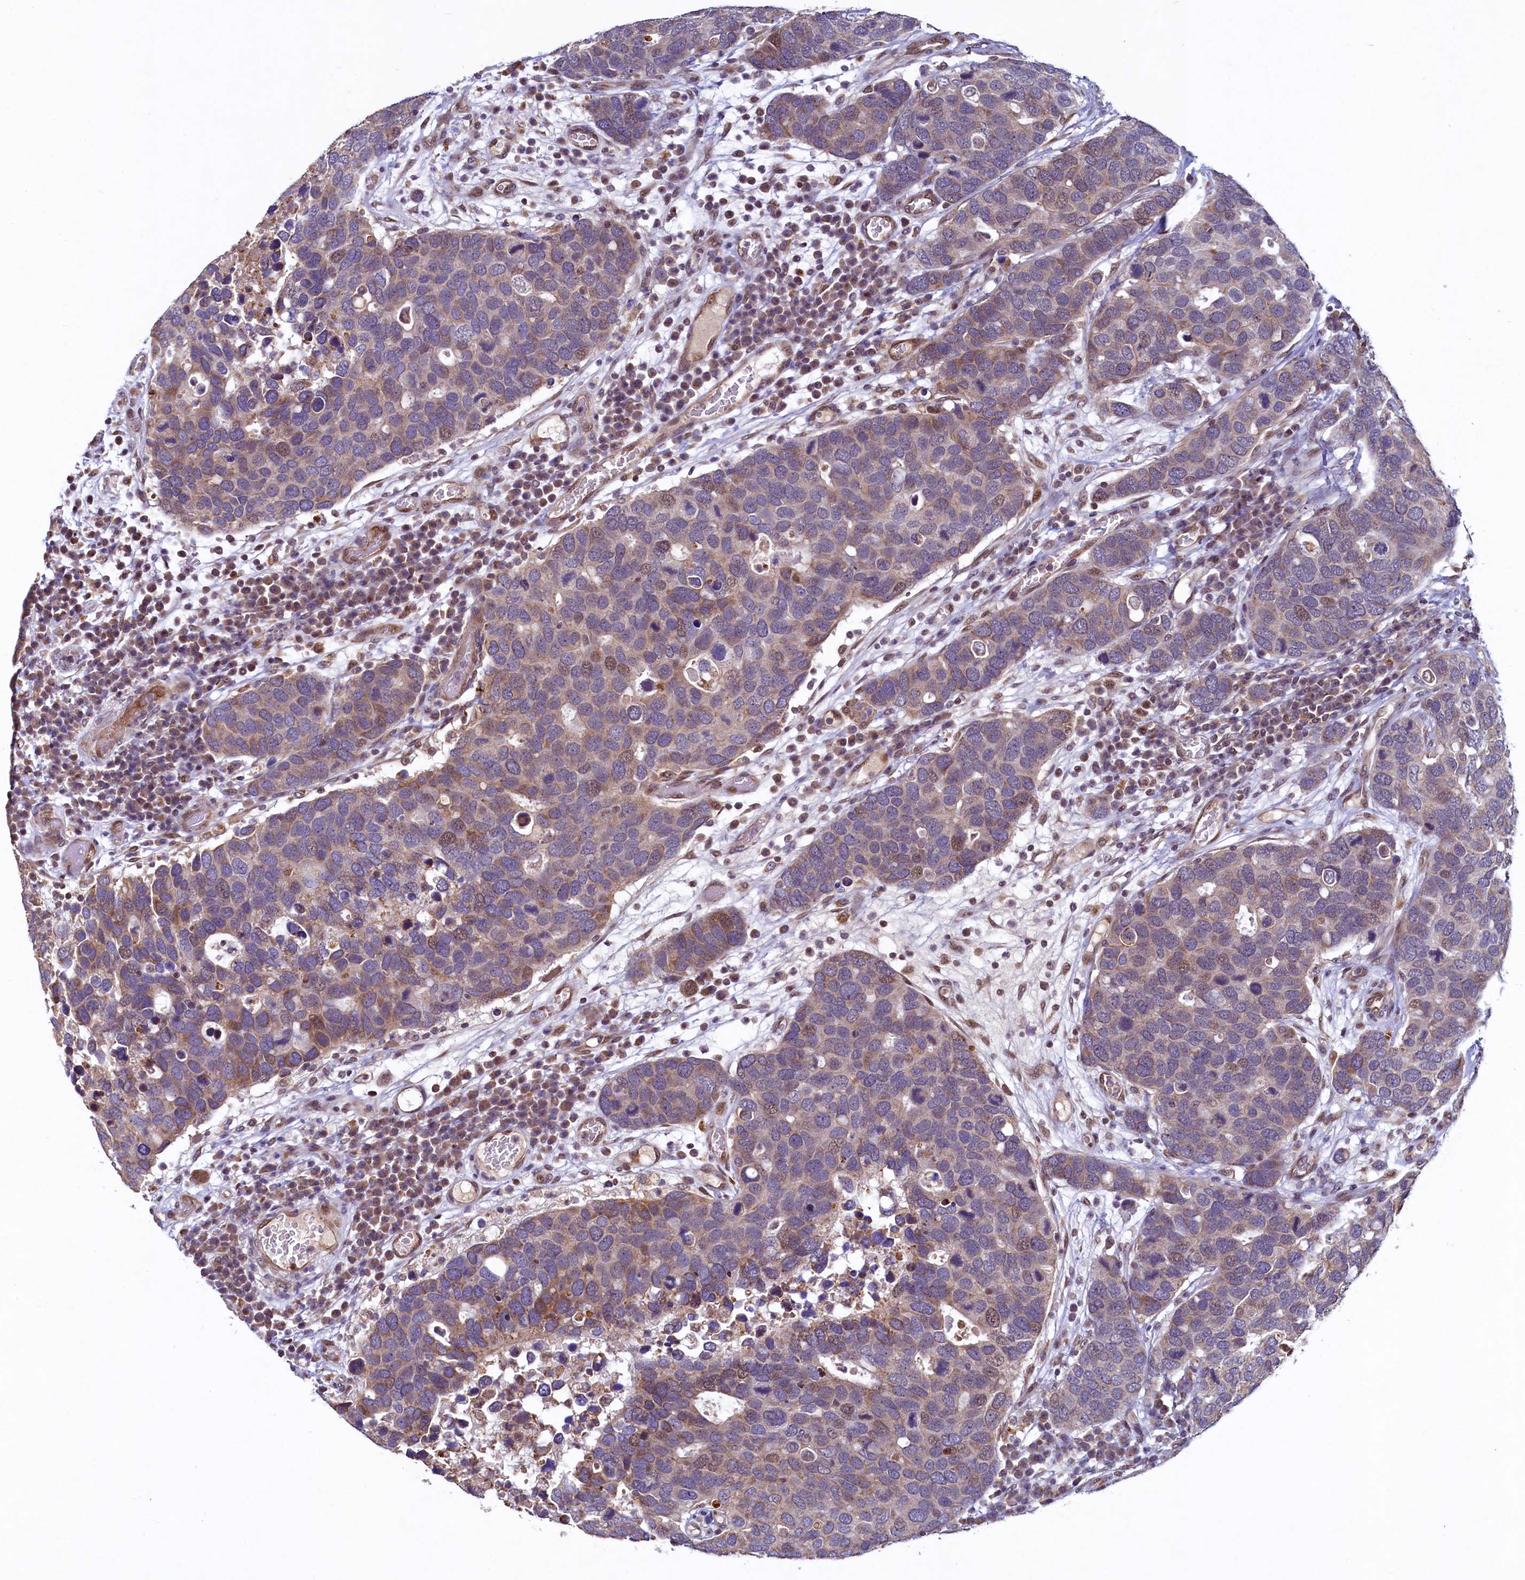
{"staining": {"intensity": "weak", "quantity": "25%-75%", "location": "cytoplasmic/membranous,nuclear"}, "tissue": "breast cancer", "cell_type": "Tumor cells", "image_type": "cancer", "snomed": [{"axis": "morphology", "description": "Duct carcinoma"}, {"axis": "topography", "description": "Breast"}], "caption": "Tumor cells show low levels of weak cytoplasmic/membranous and nuclear positivity in approximately 25%-75% of cells in breast cancer.", "gene": "ZNF577", "patient": {"sex": "female", "age": 83}}